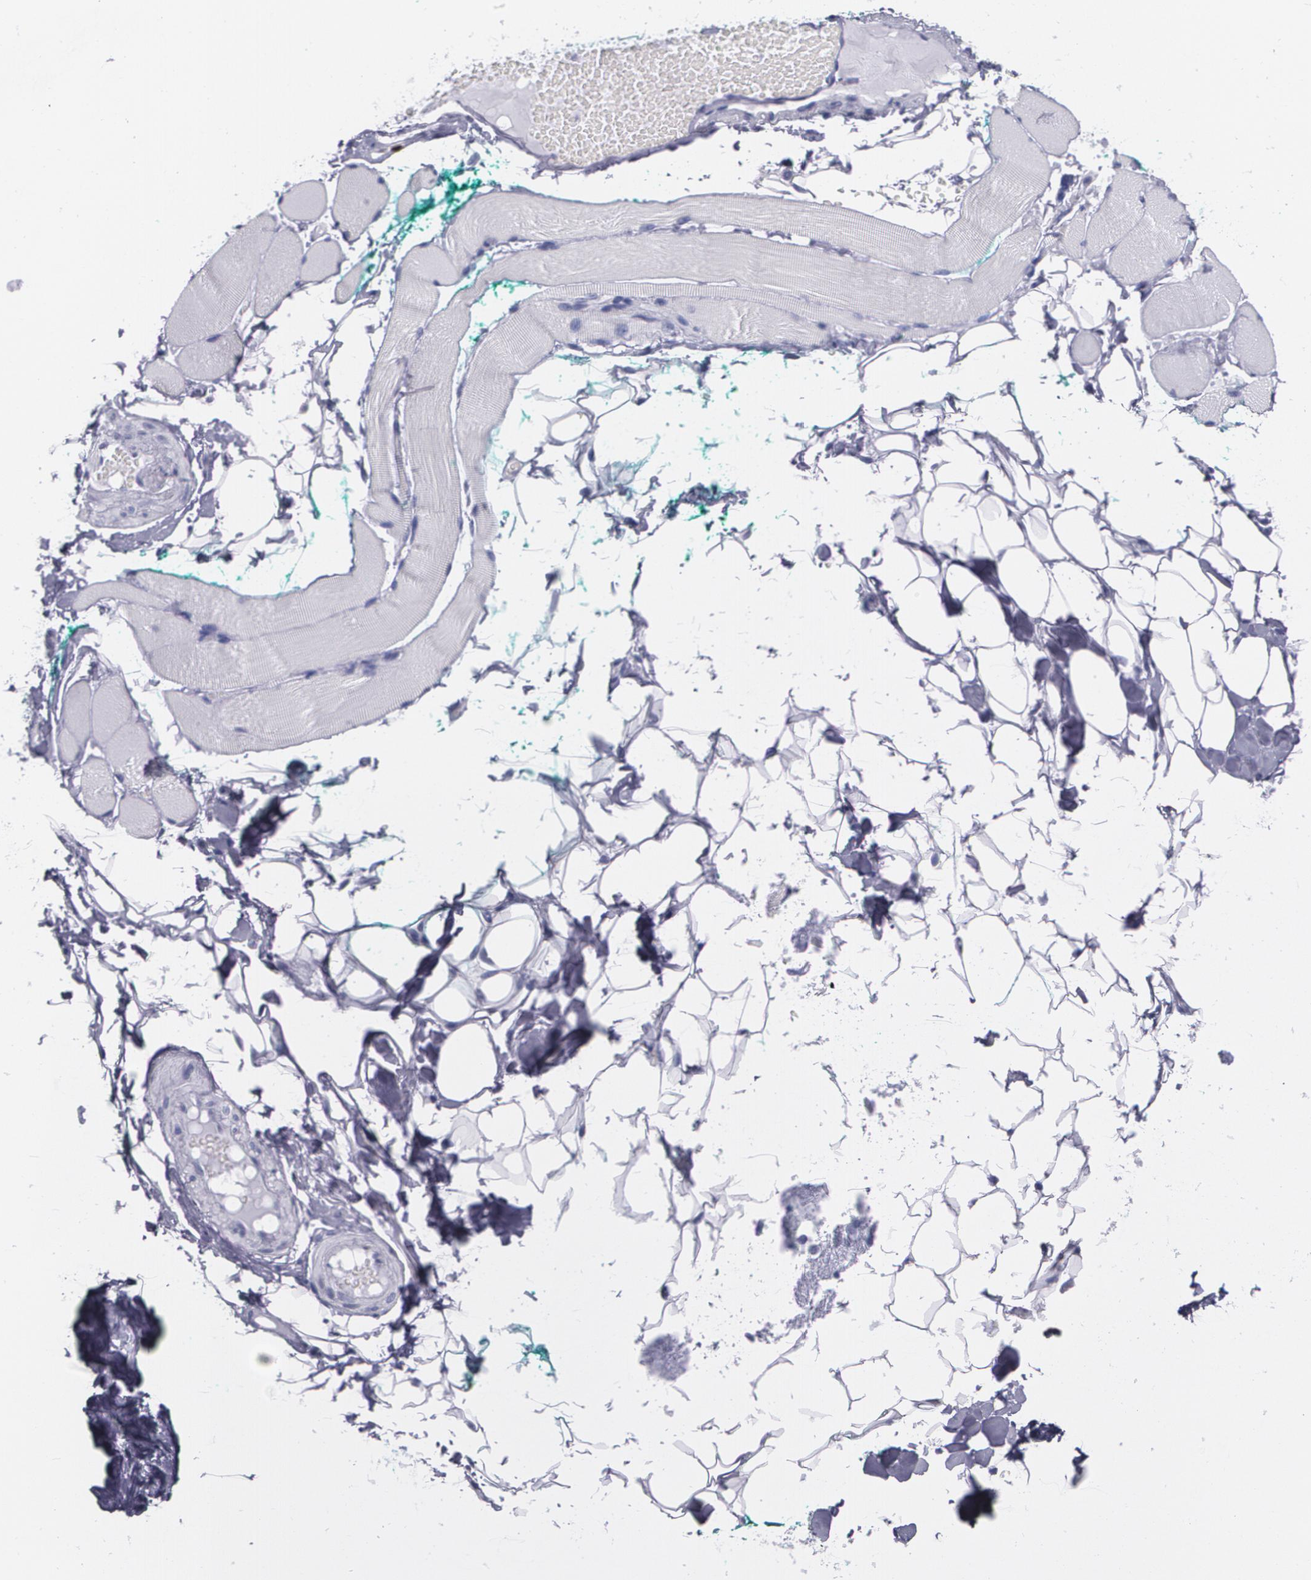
{"staining": {"intensity": "negative", "quantity": "none", "location": "none"}, "tissue": "skeletal muscle", "cell_type": "Myocytes", "image_type": "normal", "snomed": [{"axis": "morphology", "description": "Normal tissue, NOS"}, {"axis": "topography", "description": "Skeletal muscle"}, {"axis": "topography", "description": "Peripheral nerve tissue"}], "caption": "There is no significant staining in myocytes of skeletal muscle. (DAB (3,3'-diaminobenzidine) immunohistochemistry with hematoxylin counter stain).", "gene": "TP53", "patient": {"sex": "female", "age": 84}}